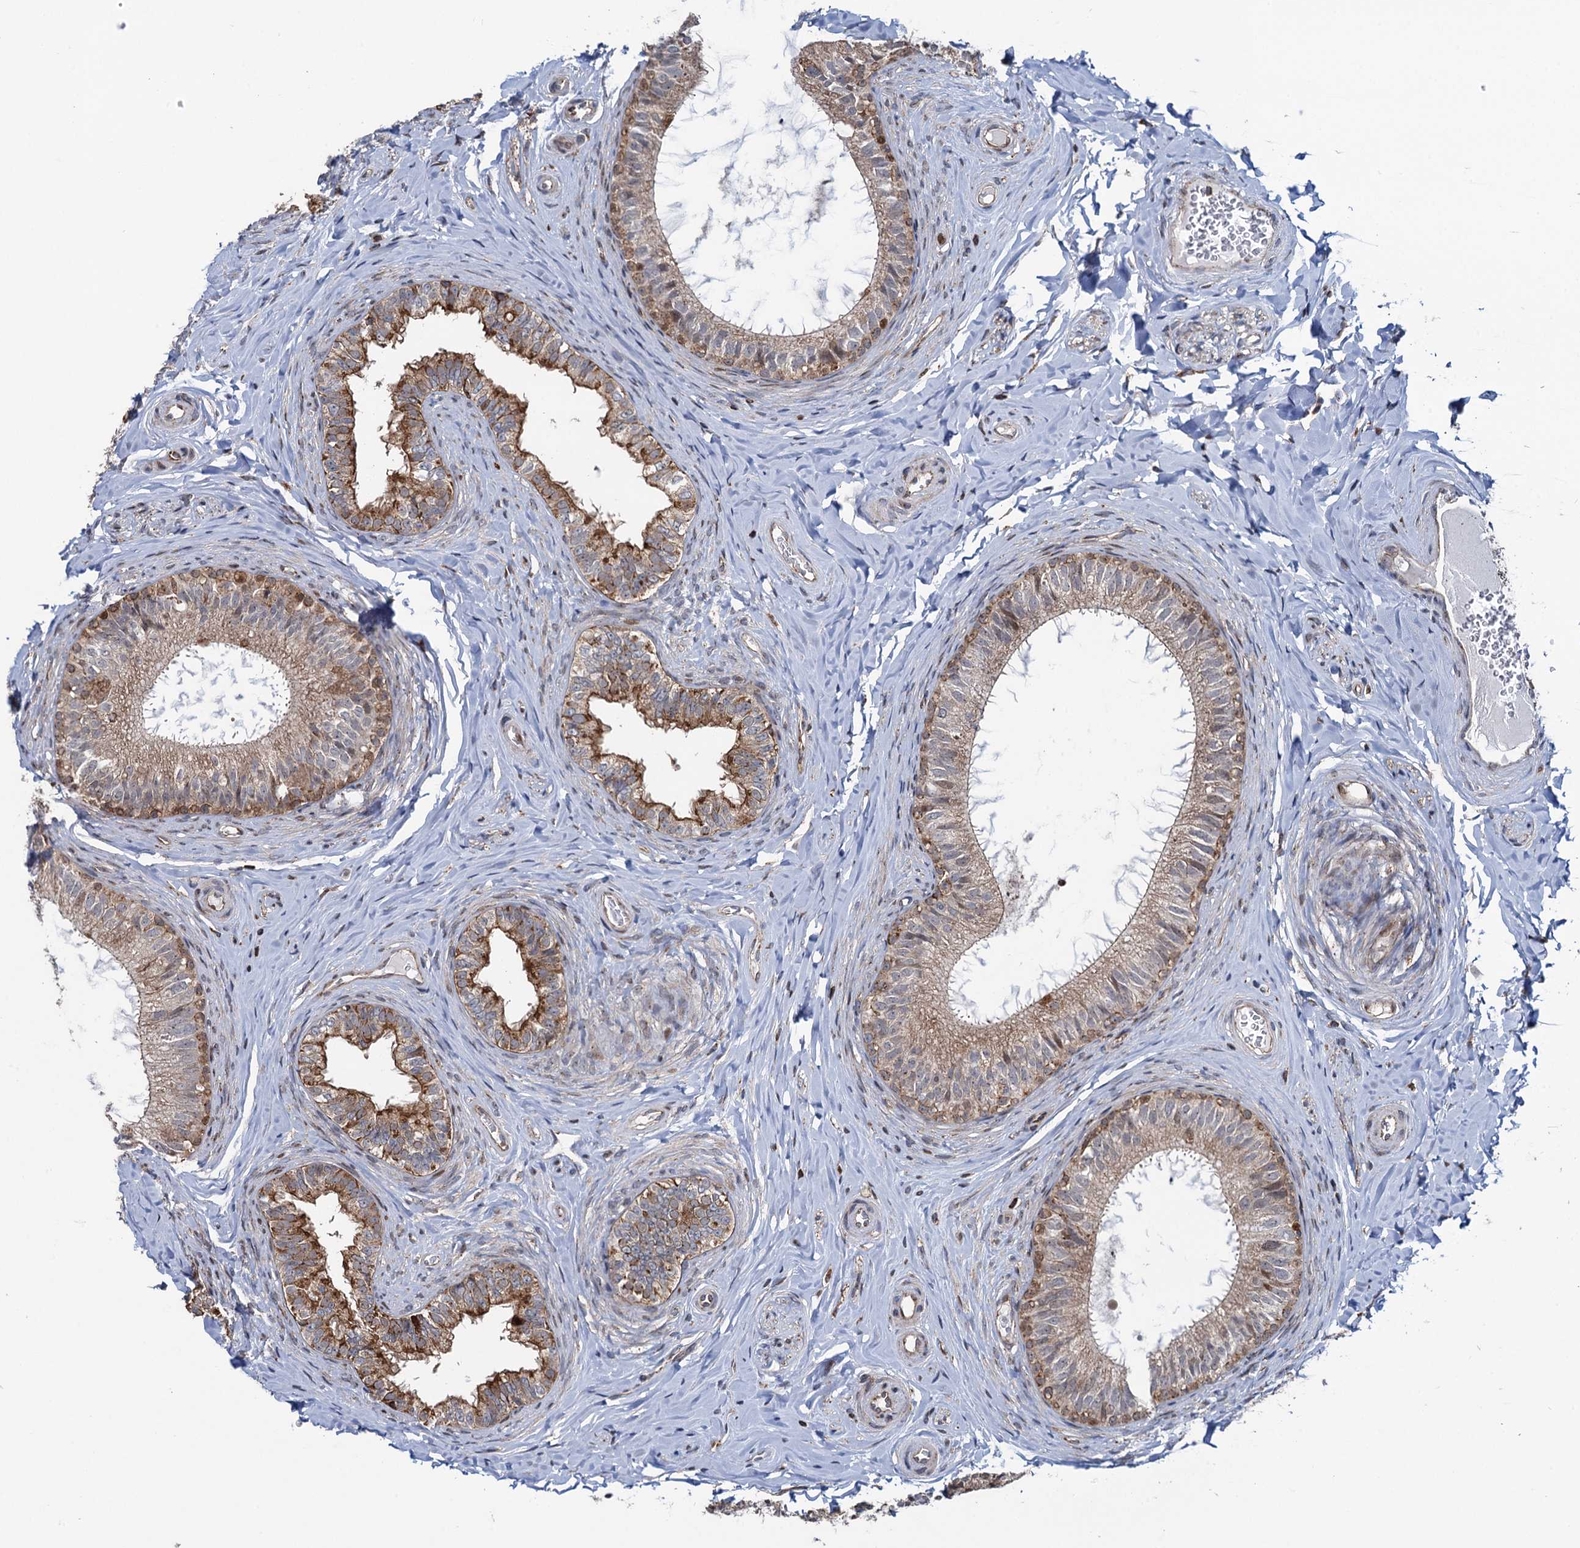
{"staining": {"intensity": "moderate", "quantity": "<25%", "location": "cytoplasmic/membranous"}, "tissue": "epididymis", "cell_type": "Glandular cells", "image_type": "normal", "snomed": [{"axis": "morphology", "description": "Normal tissue, NOS"}, {"axis": "topography", "description": "Epididymis"}], "caption": "Protein staining of benign epididymis demonstrates moderate cytoplasmic/membranous positivity in approximately <25% of glandular cells.", "gene": "CCDC102A", "patient": {"sex": "male", "age": 34}}